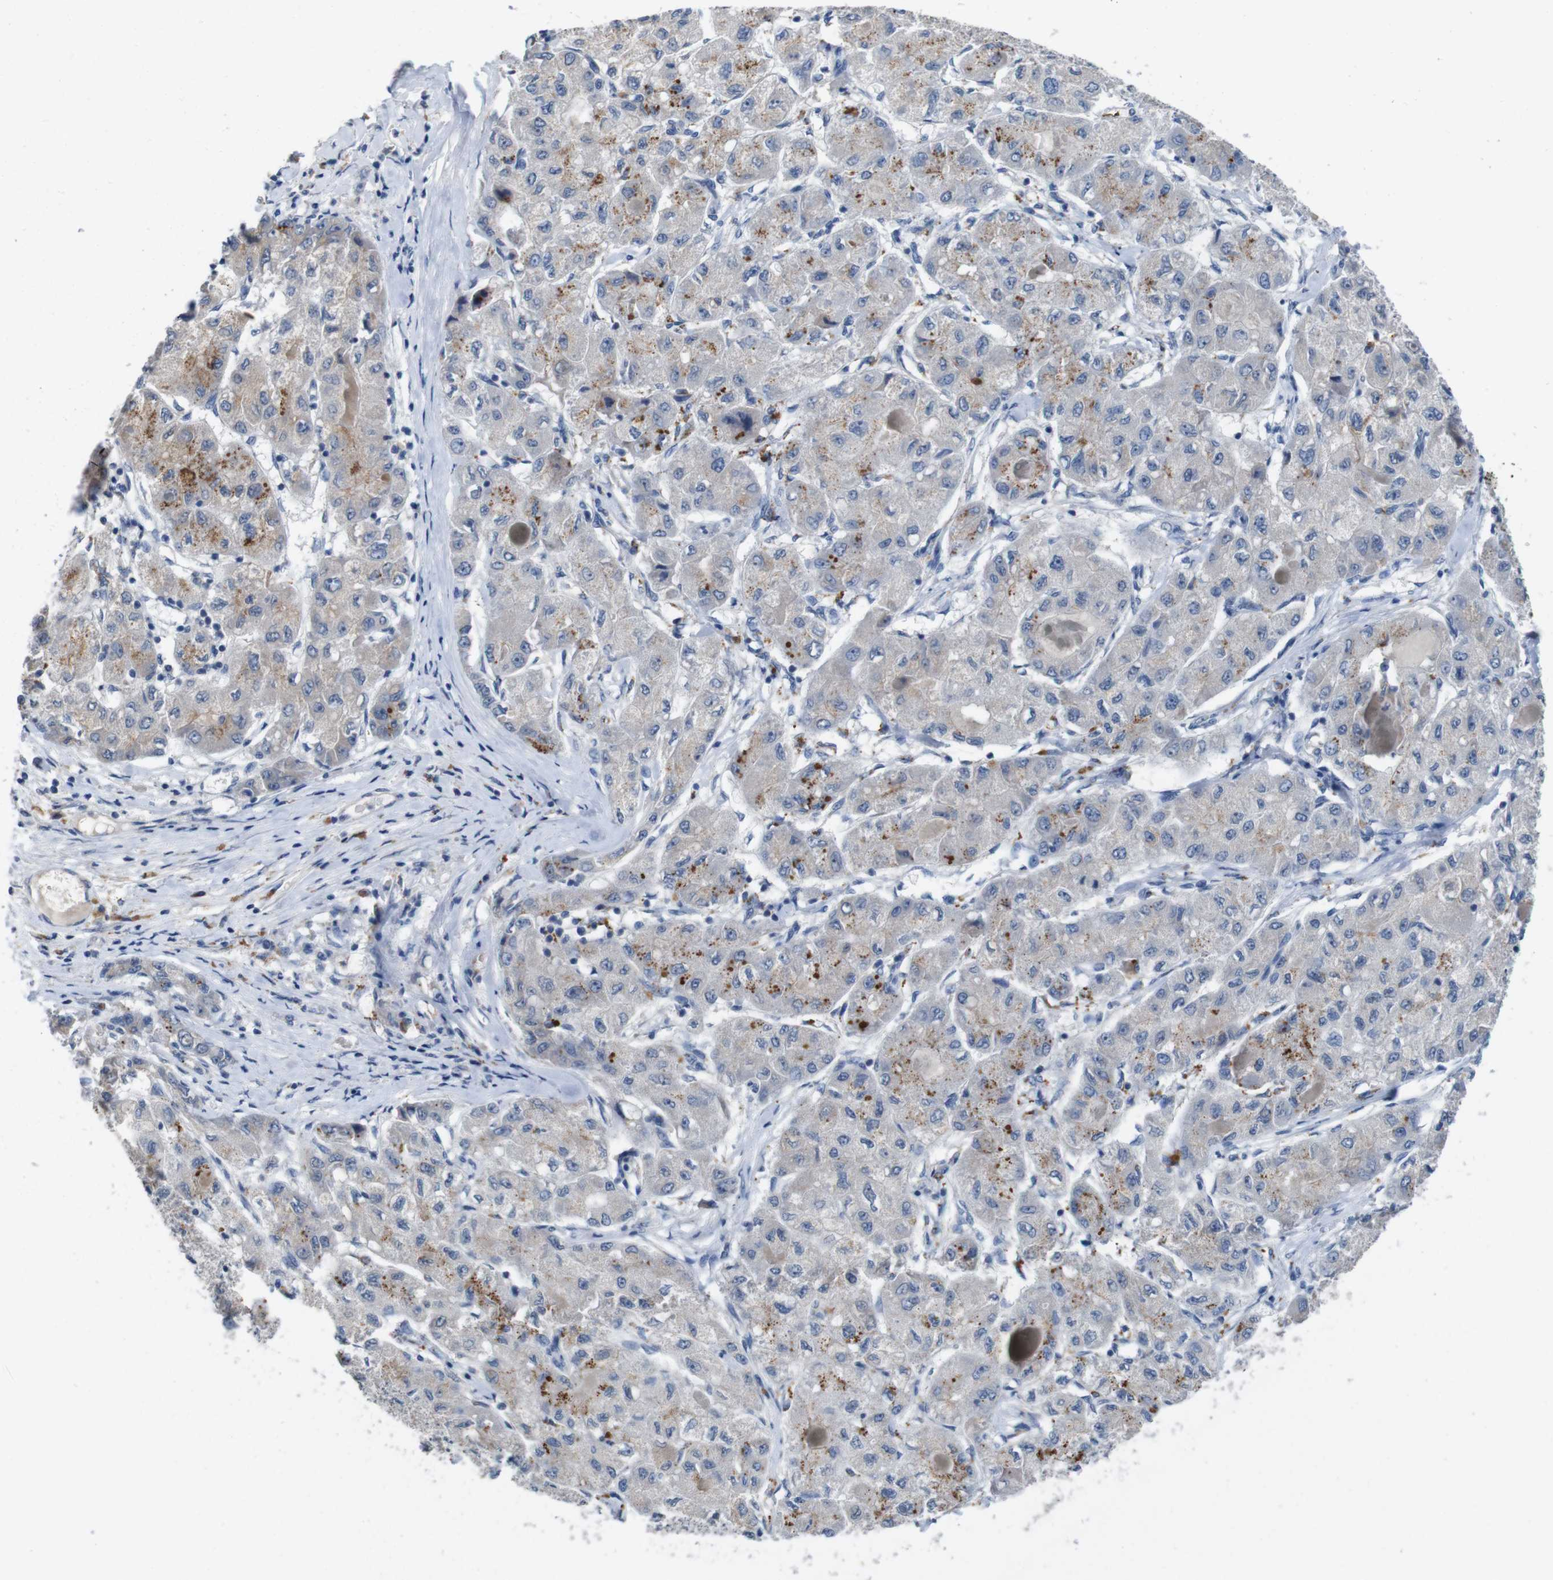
{"staining": {"intensity": "moderate", "quantity": "25%-75%", "location": "cytoplasmic/membranous"}, "tissue": "liver cancer", "cell_type": "Tumor cells", "image_type": "cancer", "snomed": [{"axis": "morphology", "description": "Carcinoma, Hepatocellular, NOS"}, {"axis": "topography", "description": "Liver"}], "caption": "Hepatocellular carcinoma (liver) was stained to show a protein in brown. There is medium levels of moderate cytoplasmic/membranous positivity in about 25%-75% of tumor cells.", "gene": "SLC2A8", "patient": {"sex": "male", "age": 80}}